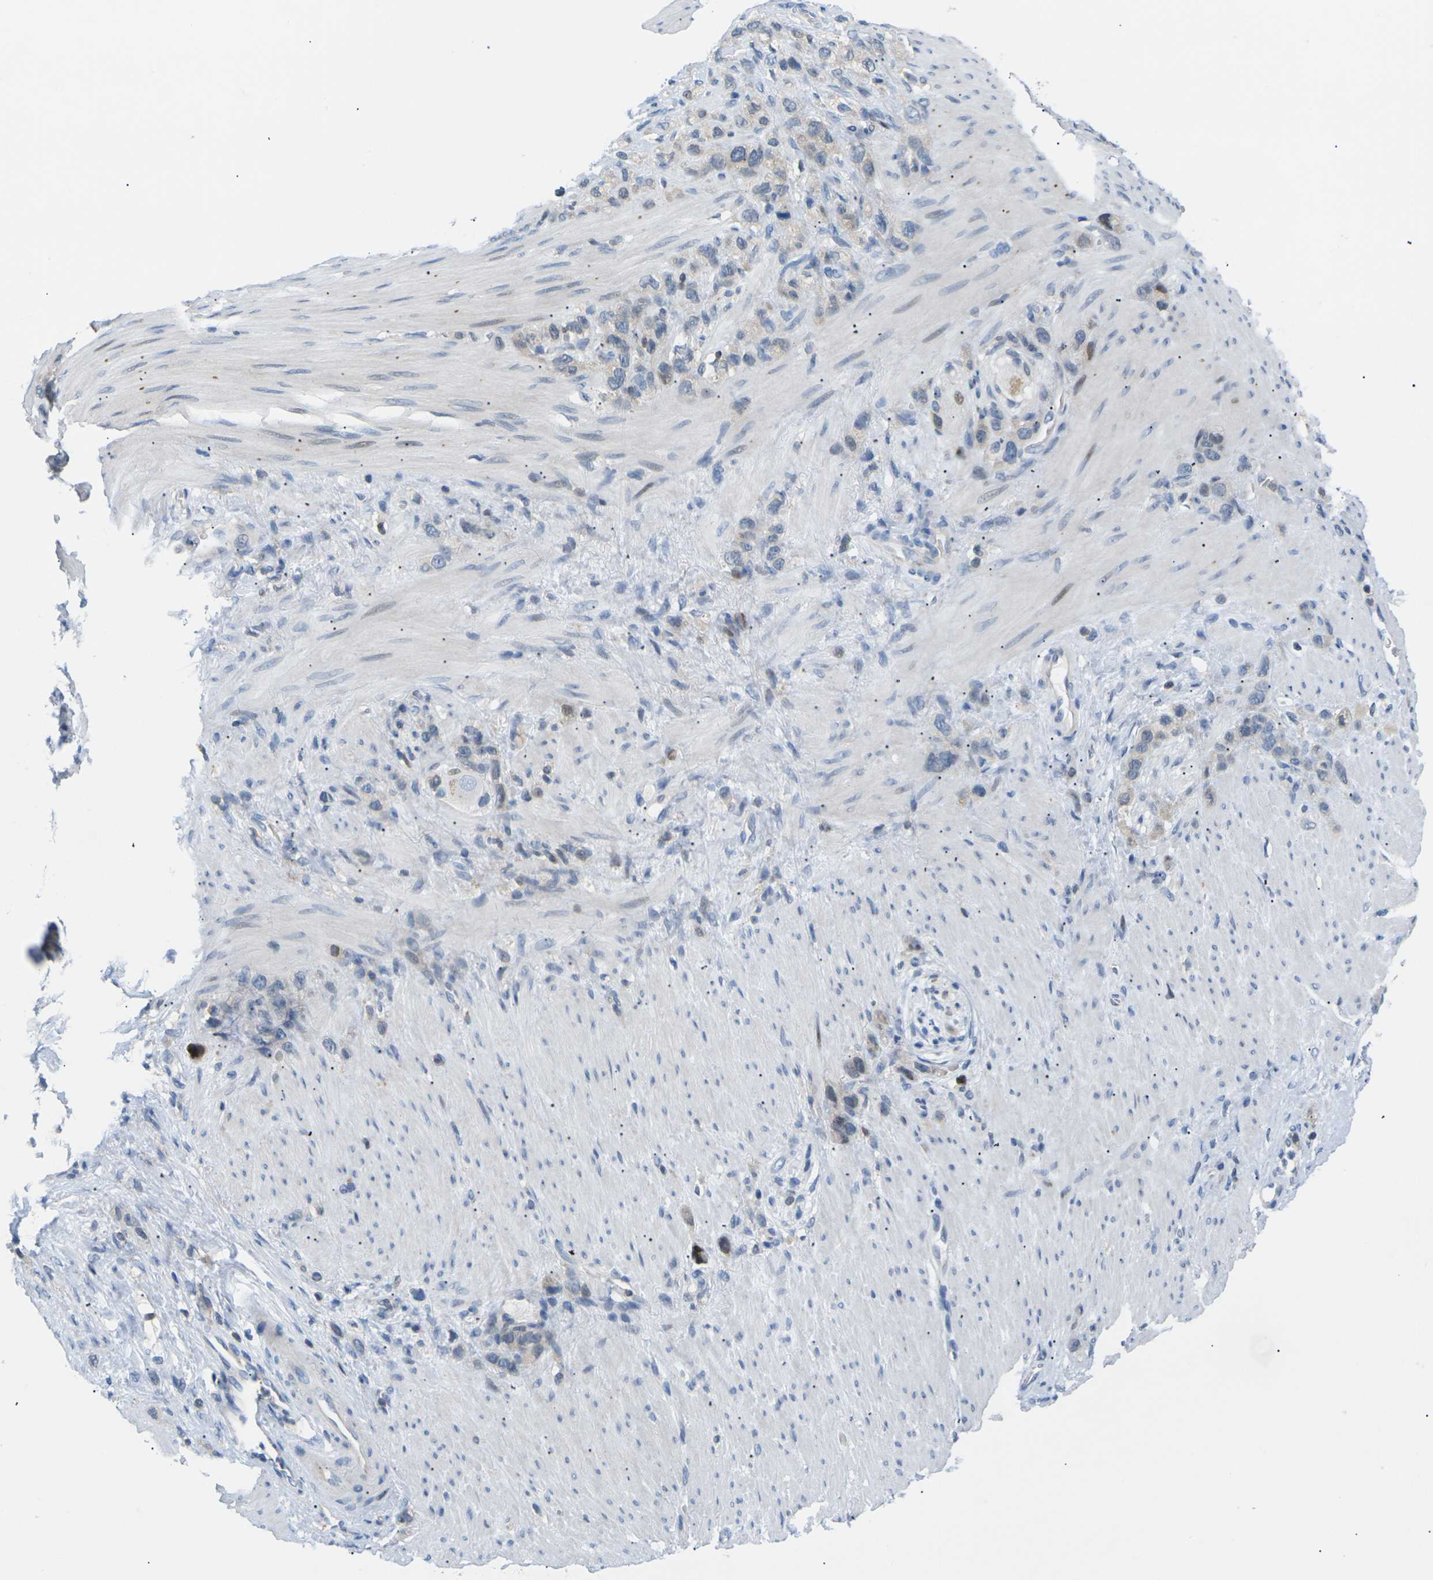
{"staining": {"intensity": "moderate", "quantity": ">75%", "location": "cytoplasmic/membranous"}, "tissue": "stomach cancer", "cell_type": "Tumor cells", "image_type": "cancer", "snomed": [{"axis": "morphology", "description": "Adenocarcinoma, NOS"}, {"axis": "morphology", "description": "Adenocarcinoma, High grade"}, {"axis": "topography", "description": "Stomach, upper"}, {"axis": "topography", "description": "Stomach, lower"}], "caption": "Tumor cells display medium levels of moderate cytoplasmic/membranous positivity in about >75% of cells in adenocarcinoma (stomach).", "gene": "RPS6KA3", "patient": {"sex": "female", "age": 65}}